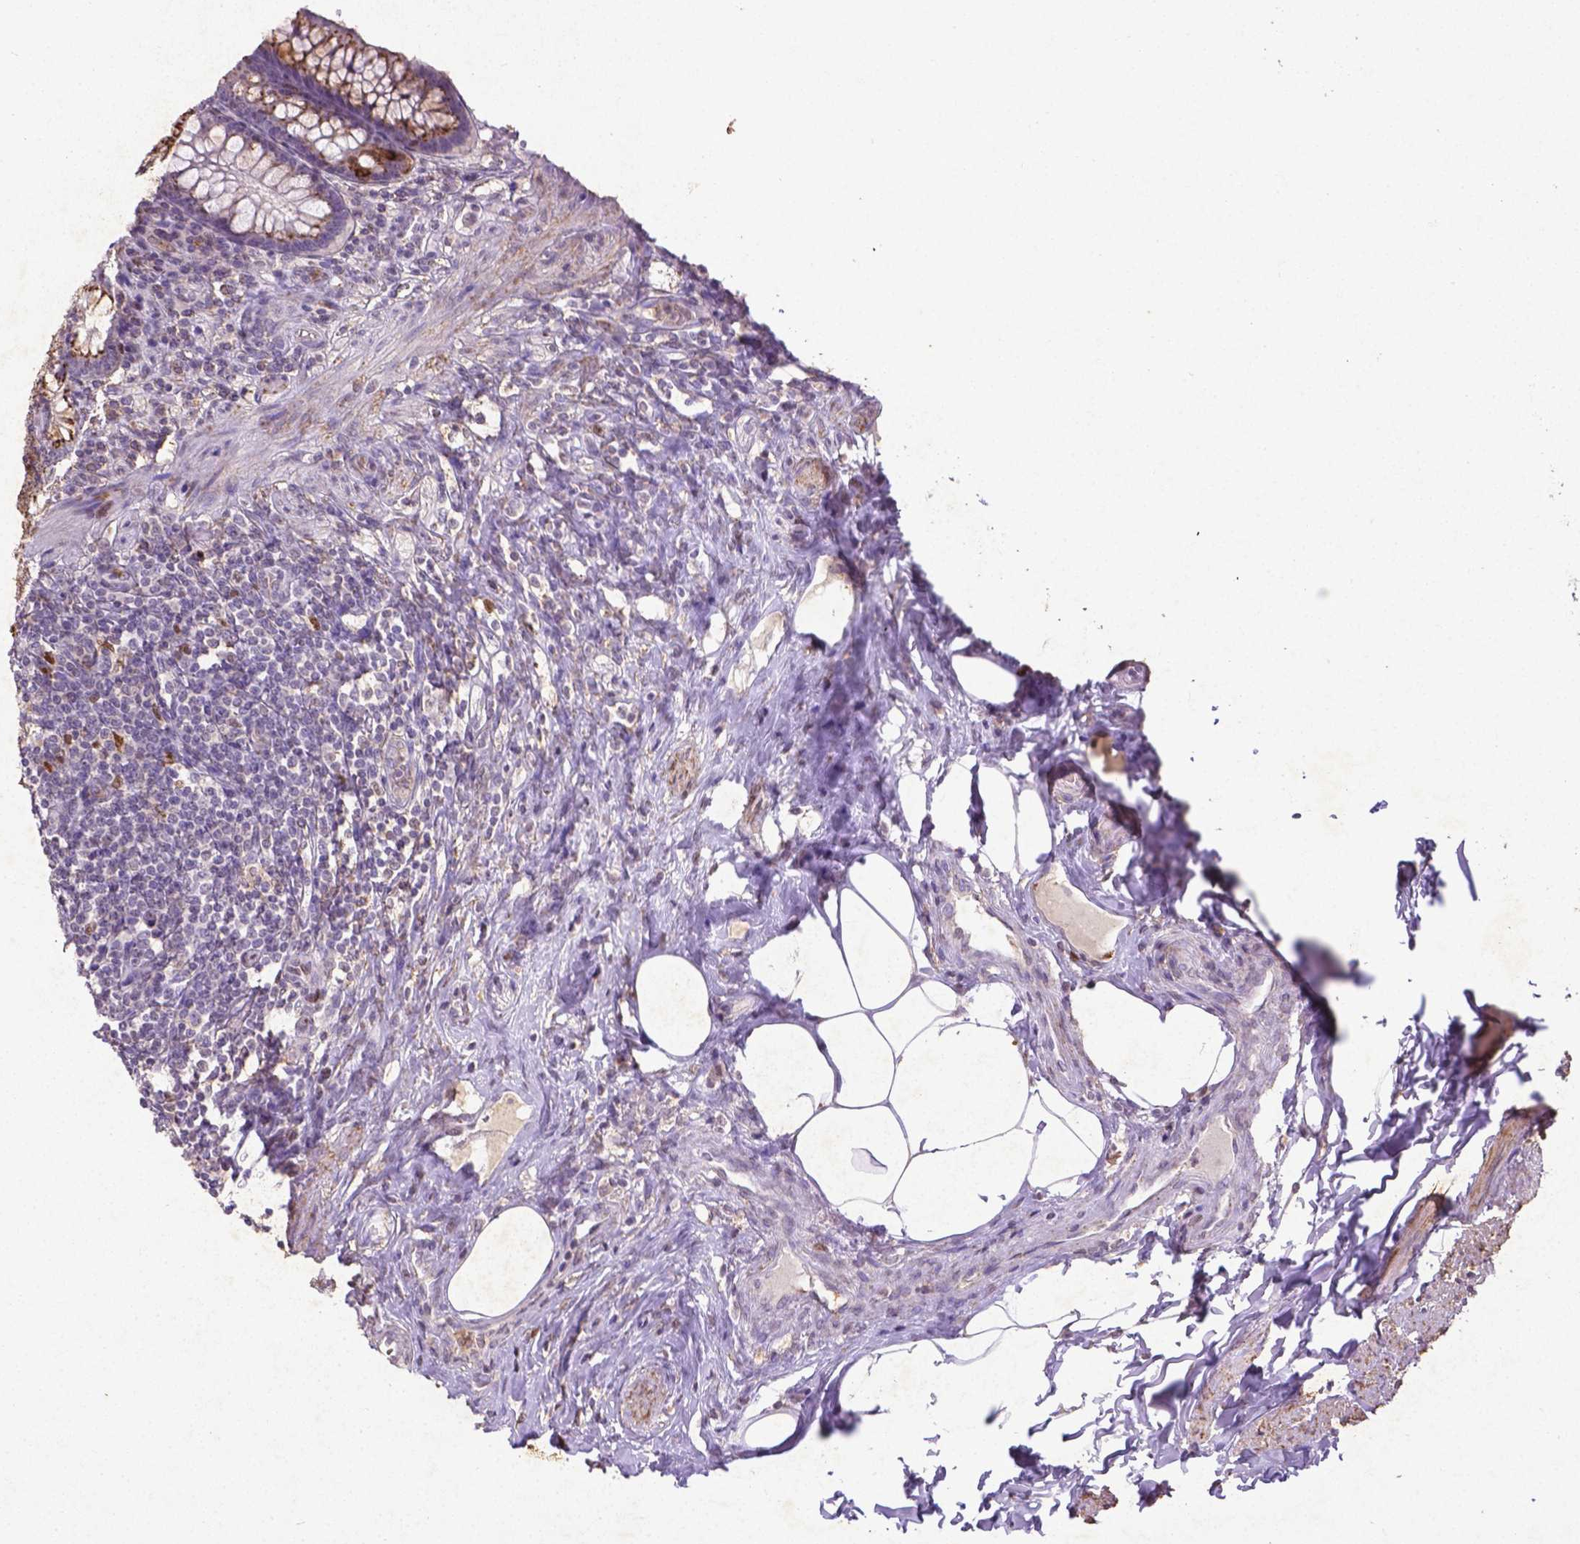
{"staining": {"intensity": "moderate", "quantity": "25%-75%", "location": "cytoplasmic/membranous,nuclear"}, "tissue": "appendix", "cell_type": "Glandular cells", "image_type": "normal", "snomed": [{"axis": "morphology", "description": "Normal tissue, NOS"}, {"axis": "topography", "description": "Appendix"}], "caption": "Appendix stained for a protein (brown) reveals moderate cytoplasmic/membranous,nuclear positive staining in approximately 25%-75% of glandular cells.", "gene": "CDKN1A", "patient": {"sex": "male", "age": 47}}